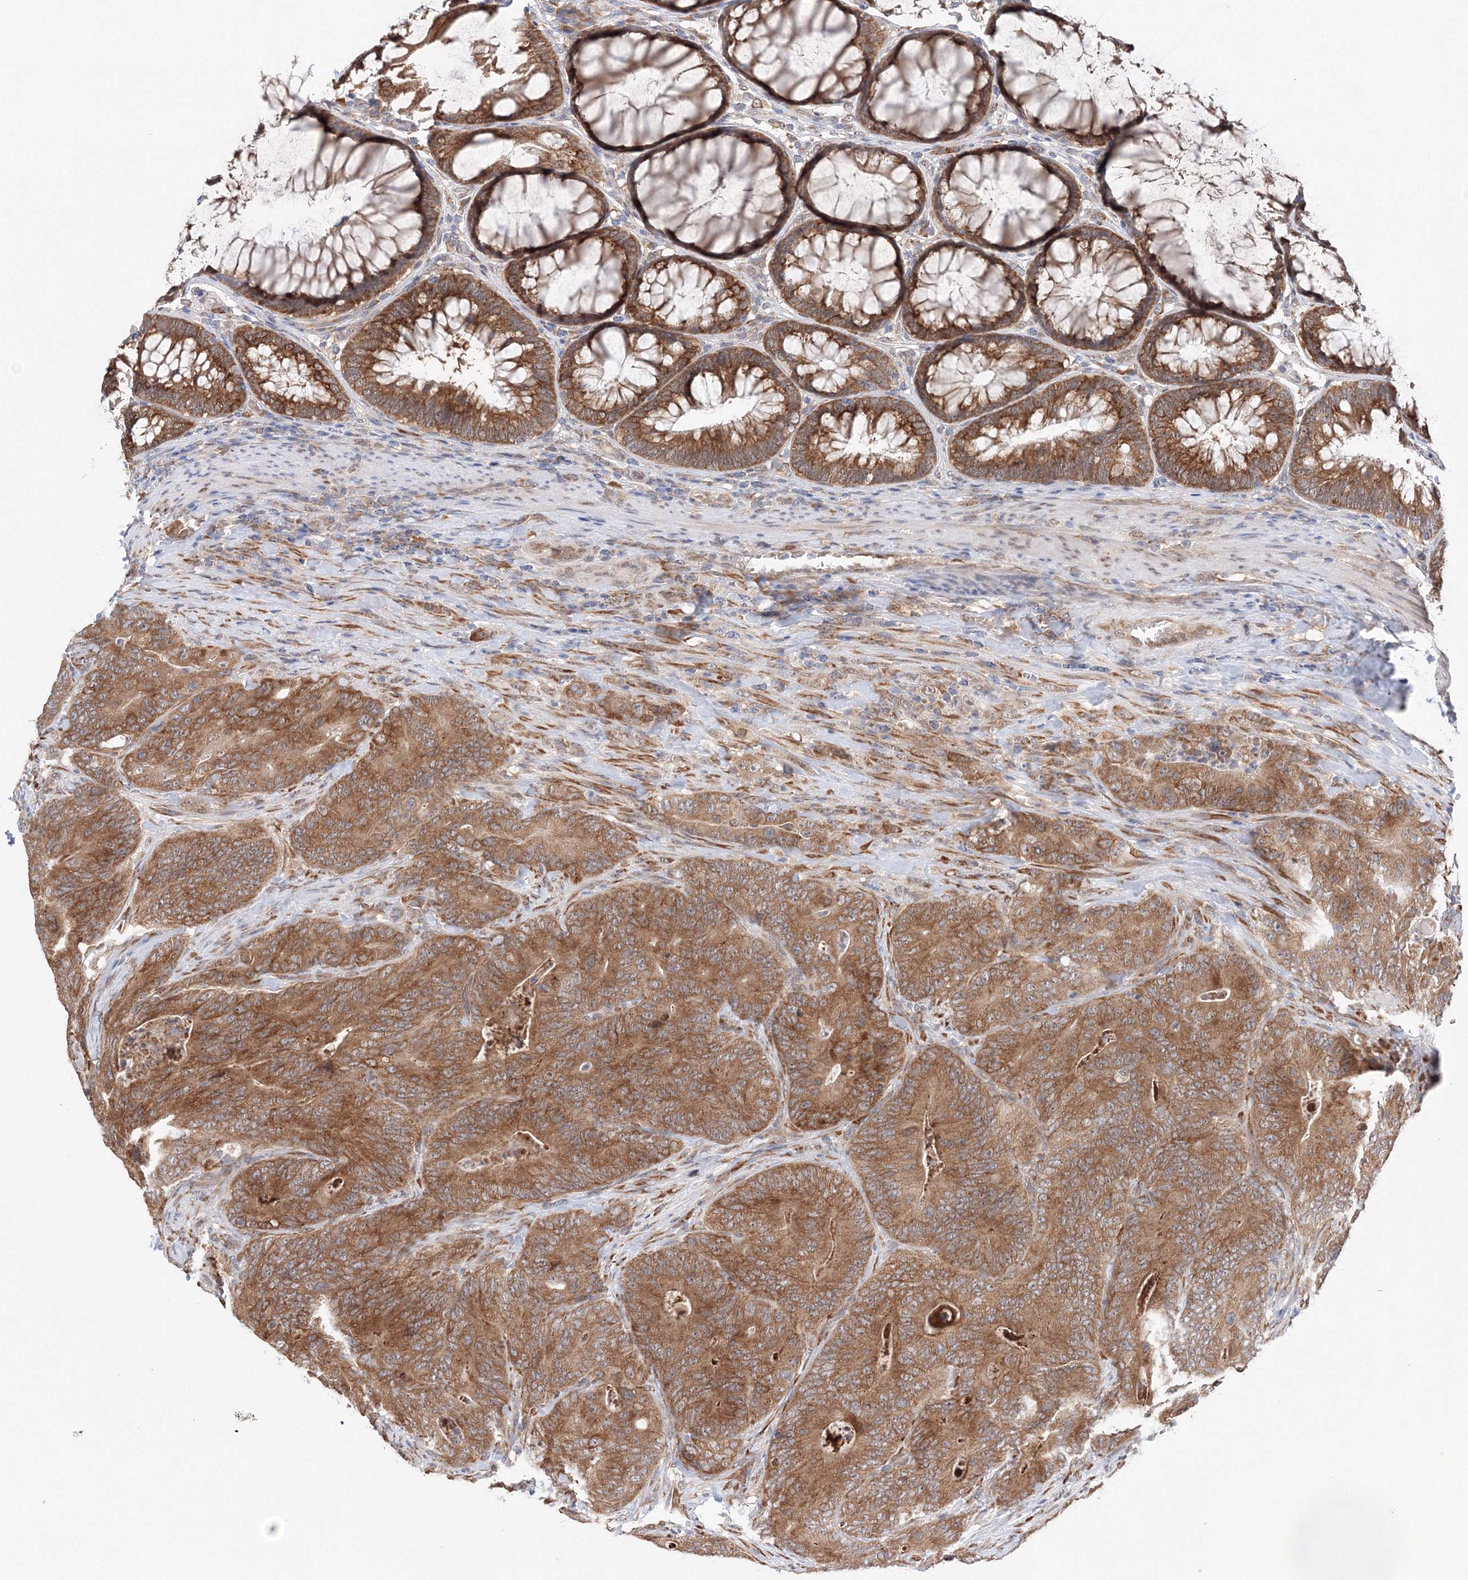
{"staining": {"intensity": "moderate", "quantity": ">75%", "location": "cytoplasmic/membranous"}, "tissue": "colorectal cancer", "cell_type": "Tumor cells", "image_type": "cancer", "snomed": [{"axis": "morphology", "description": "Normal tissue, NOS"}, {"axis": "topography", "description": "Colon"}], "caption": "Human colorectal cancer stained with a brown dye exhibits moderate cytoplasmic/membranous positive staining in about >75% of tumor cells.", "gene": "DIS3L2", "patient": {"sex": "female", "age": 82}}